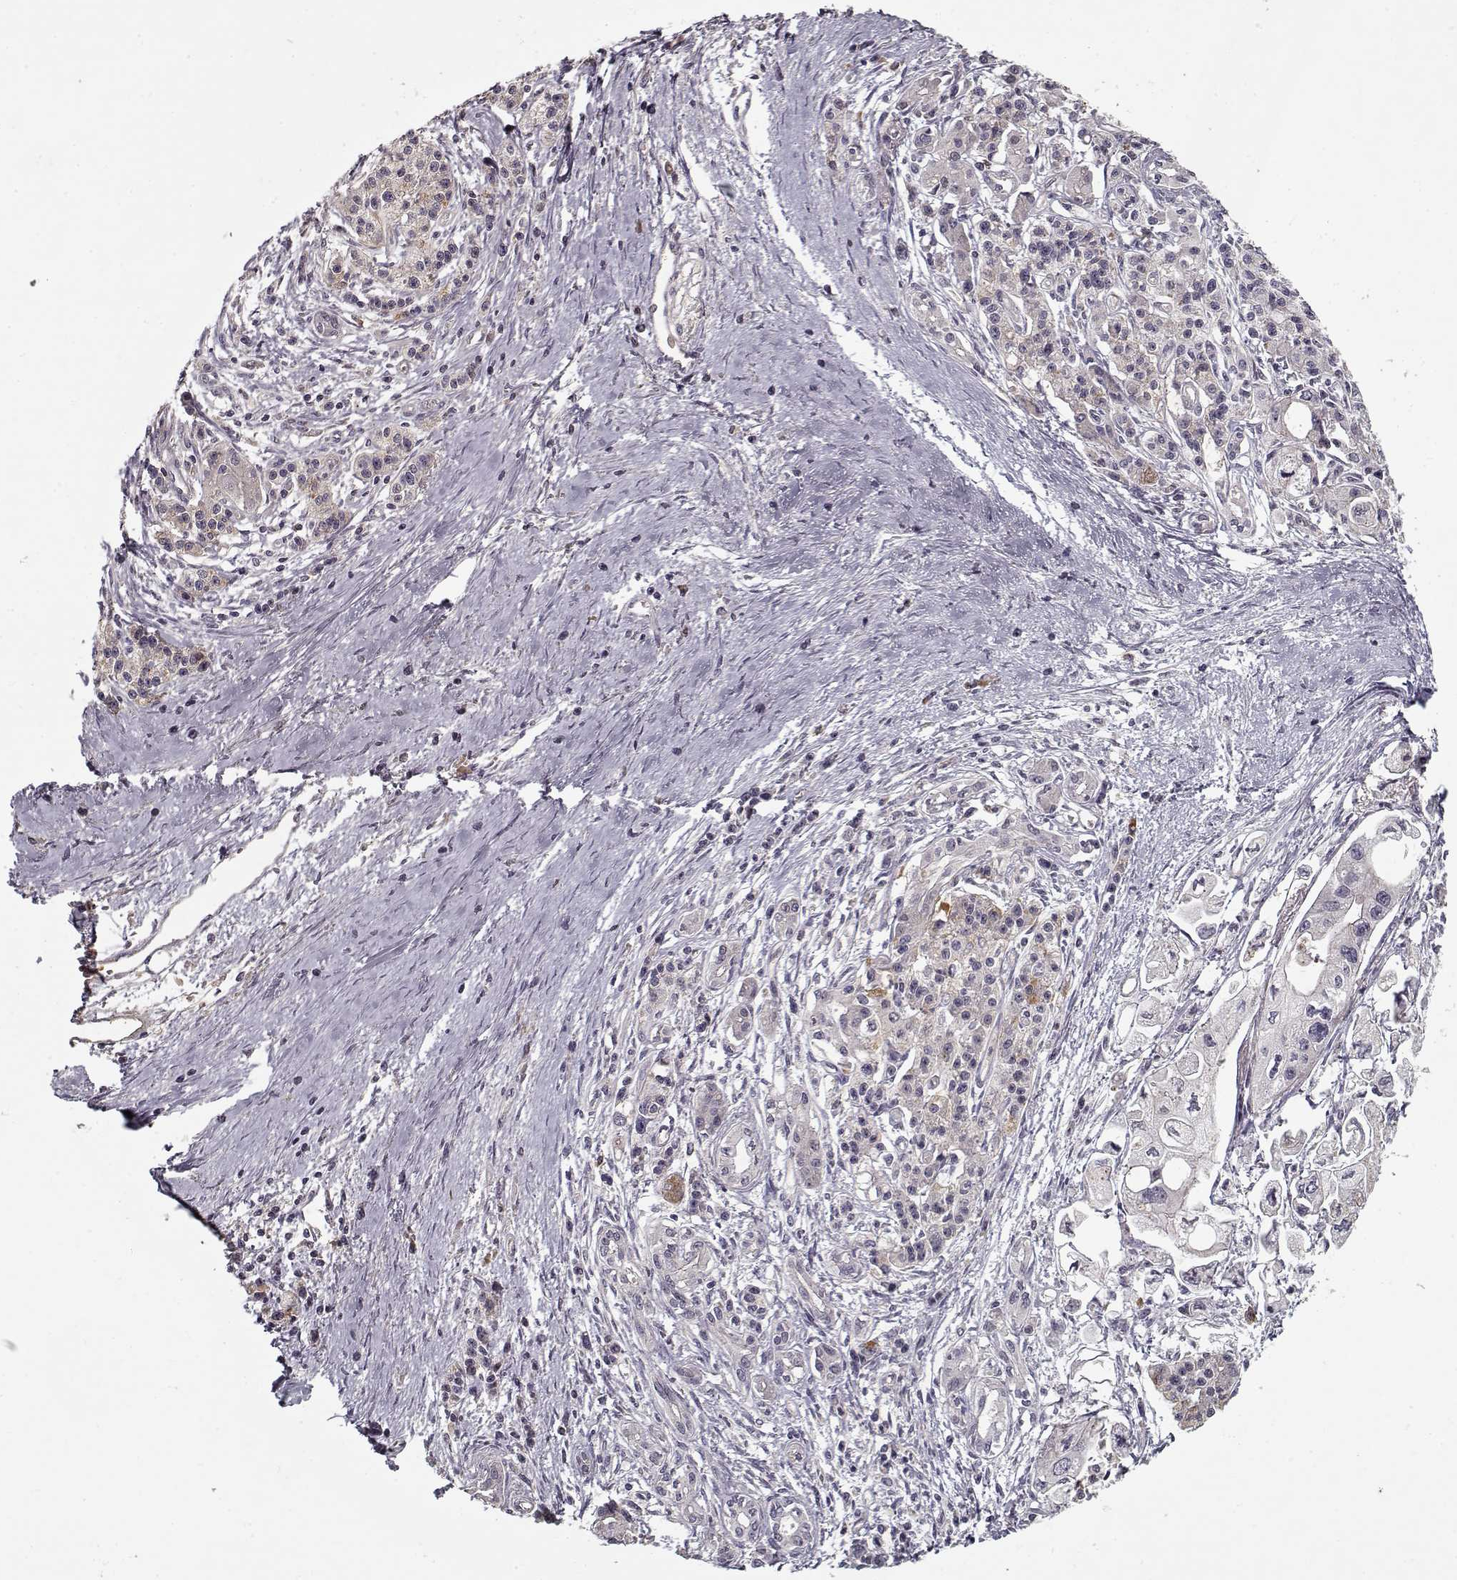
{"staining": {"intensity": "negative", "quantity": "none", "location": "none"}, "tissue": "pancreatic cancer", "cell_type": "Tumor cells", "image_type": "cancer", "snomed": [{"axis": "morphology", "description": "Adenocarcinoma, NOS"}, {"axis": "topography", "description": "Pancreas"}], "caption": "The immunohistochemistry (IHC) photomicrograph has no significant staining in tumor cells of pancreatic adenocarcinoma tissue.", "gene": "AFM", "patient": {"sex": "male", "age": 70}}